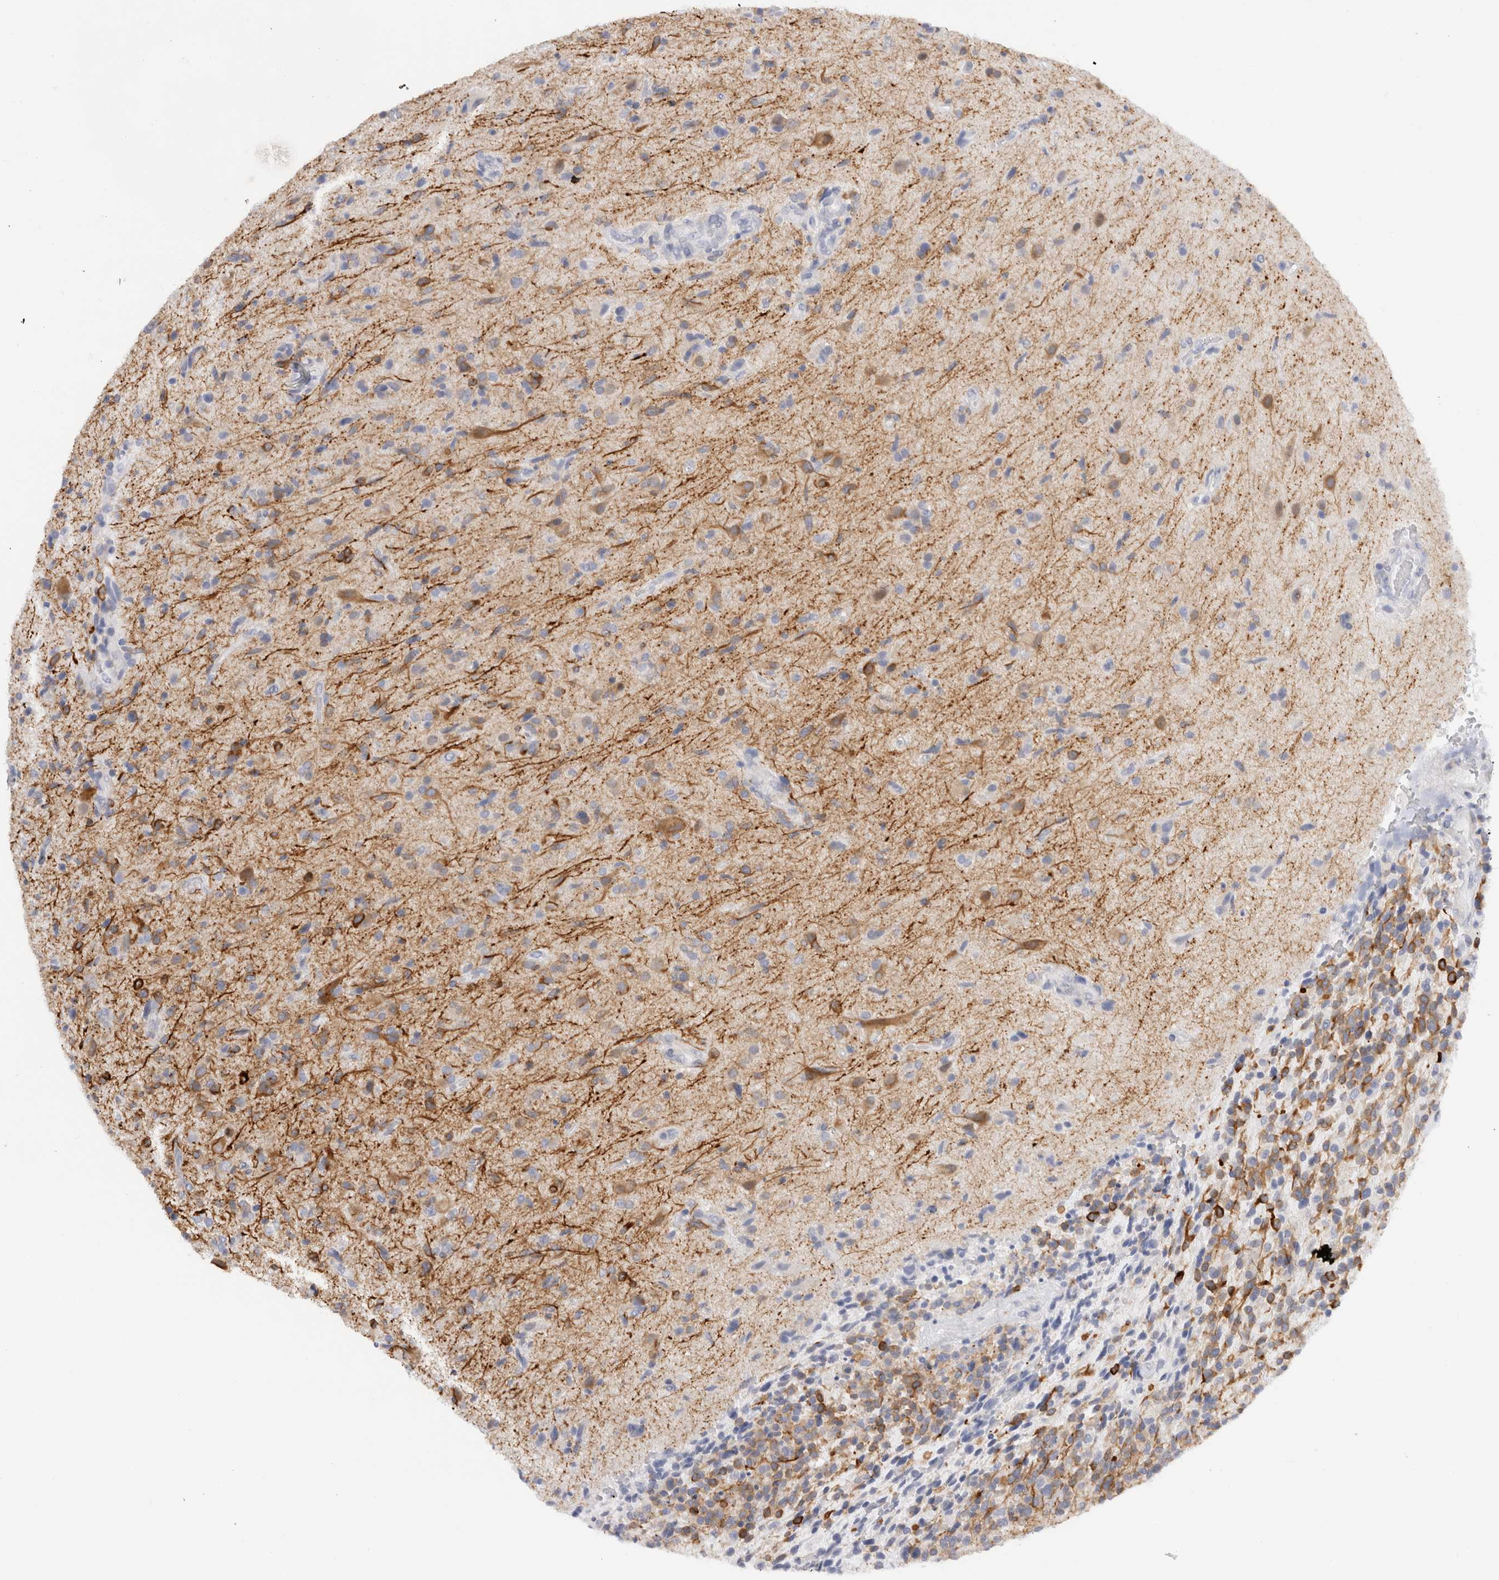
{"staining": {"intensity": "negative", "quantity": "none", "location": "none"}, "tissue": "glioma", "cell_type": "Tumor cells", "image_type": "cancer", "snomed": [{"axis": "morphology", "description": "Glioma, malignant, High grade"}, {"axis": "topography", "description": "Brain"}], "caption": "Micrograph shows no protein staining in tumor cells of malignant high-grade glioma tissue.", "gene": "C9orf50", "patient": {"sex": "male", "age": 72}}